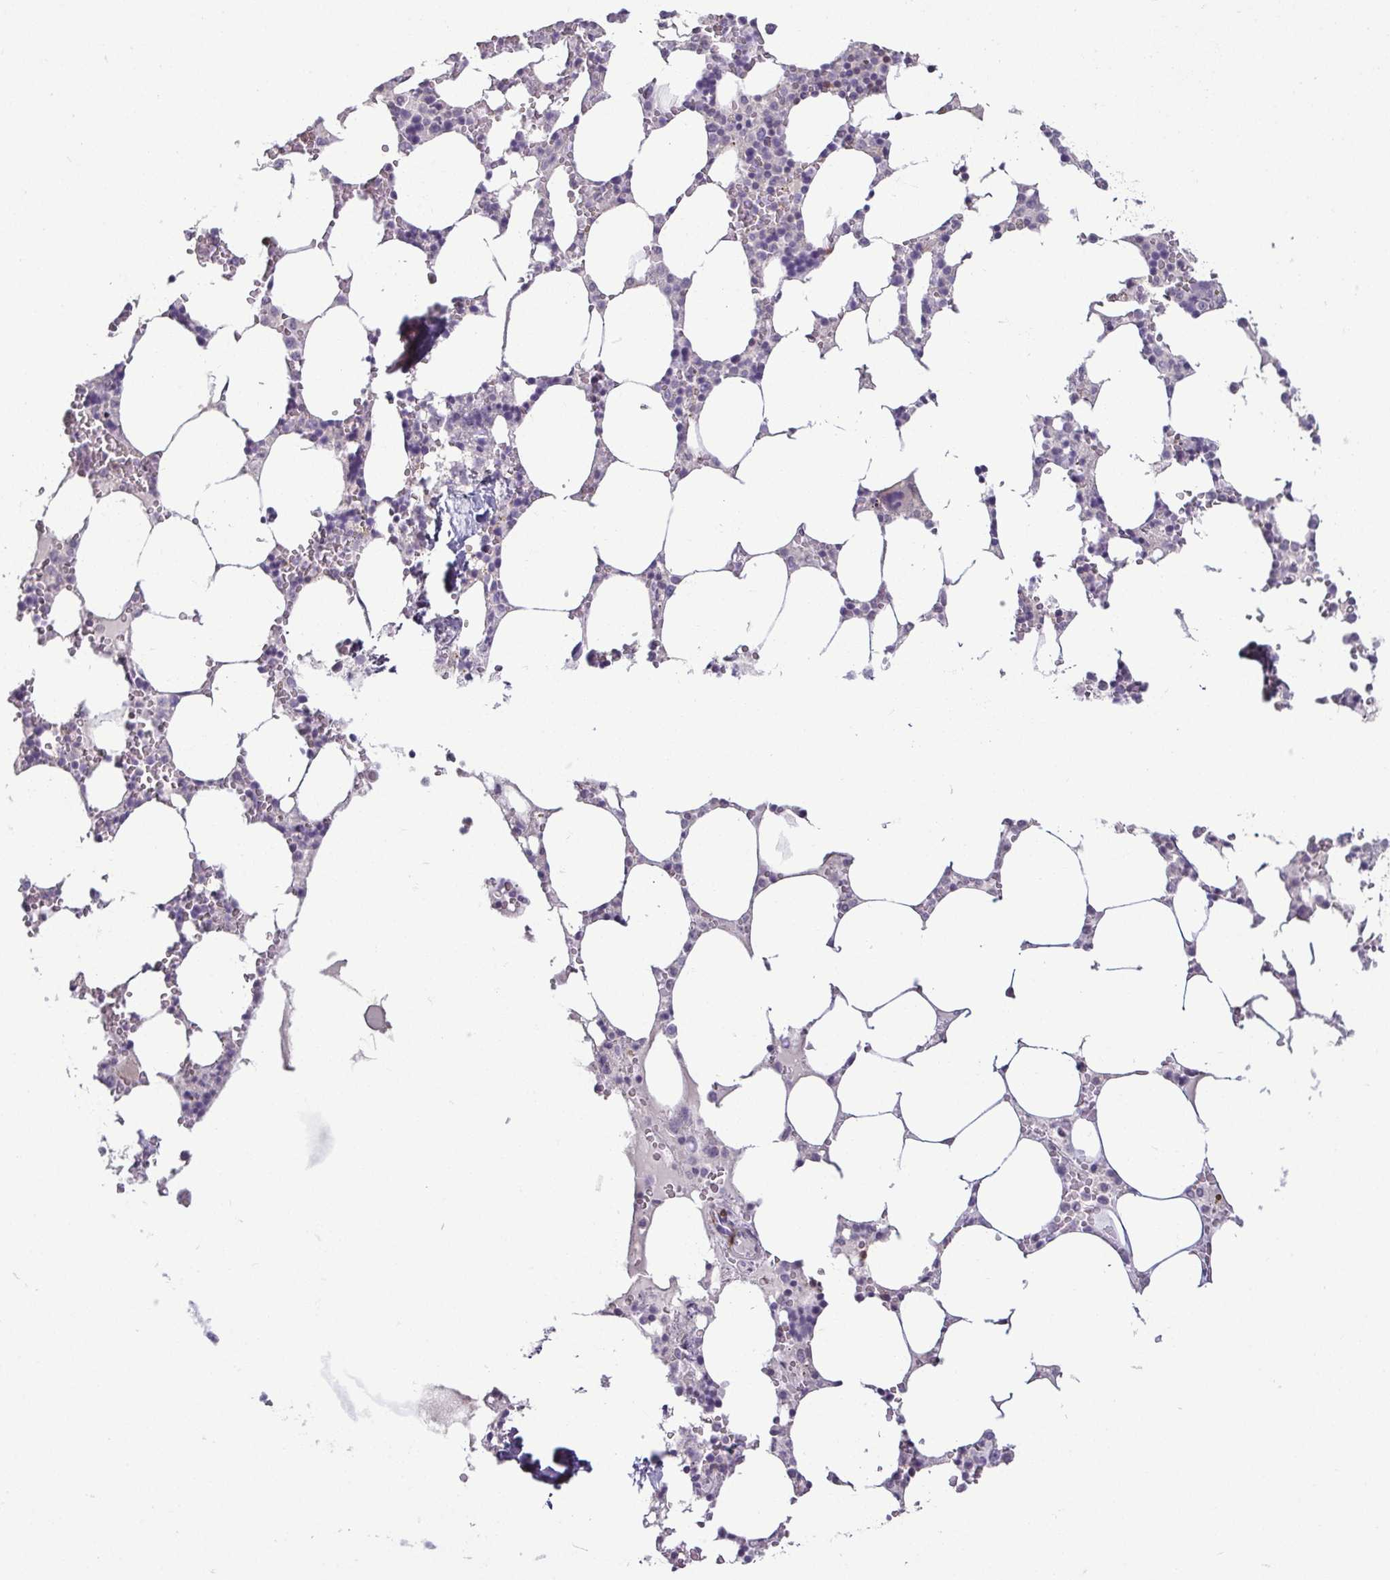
{"staining": {"intensity": "negative", "quantity": "none", "location": "none"}, "tissue": "bone marrow", "cell_type": "Hematopoietic cells", "image_type": "normal", "snomed": [{"axis": "morphology", "description": "Normal tissue, NOS"}, {"axis": "topography", "description": "Bone marrow"}], "caption": "An immunohistochemistry (IHC) histopathology image of normal bone marrow is shown. There is no staining in hematopoietic cells of bone marrow. (DAB IHC with hematoxylin counter stain).", "gene": "HOPX", "patient": {"sex": "male", "age": 64}}